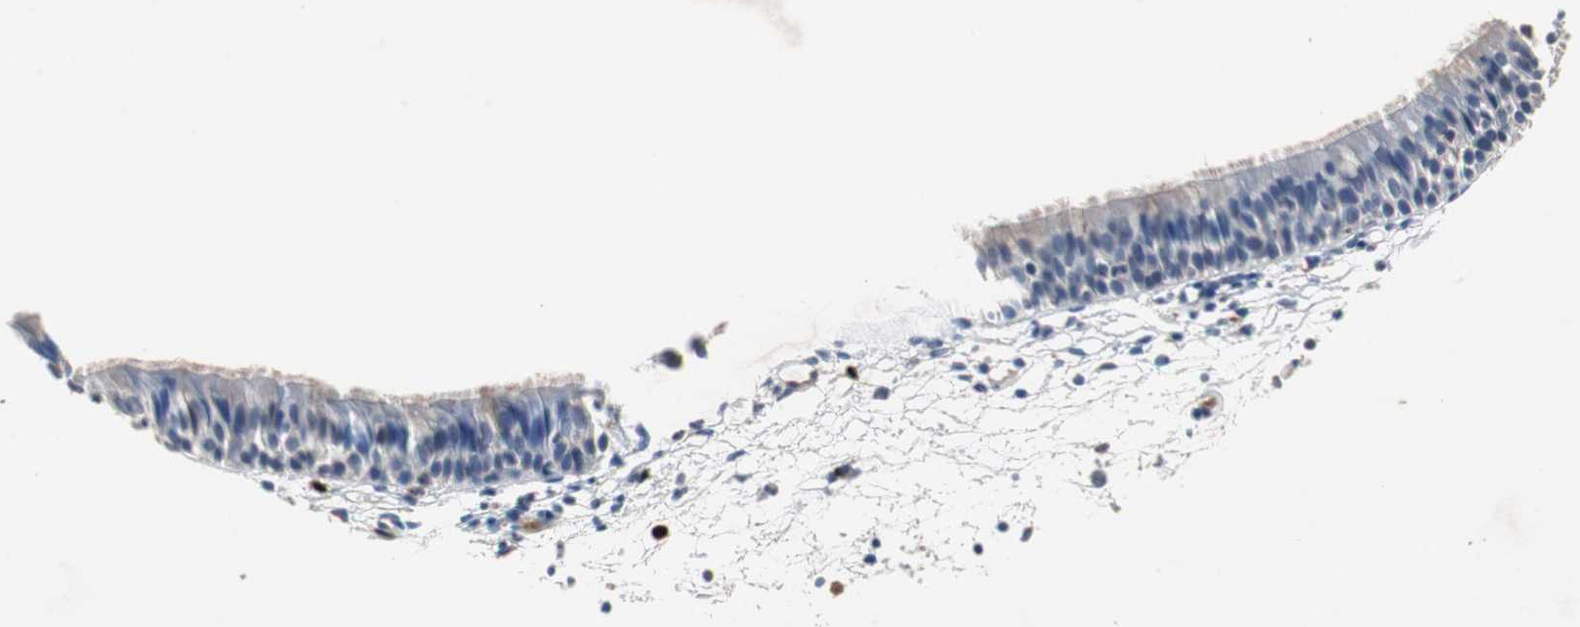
{"staining": {"intensity": "negative", "quantity": "none", "location": "none"}, "tissue": "nasopharynx", "cell_type": "Respiratory epithelial cells", "image_type": "normal", "snomed": [{"axis": "morphology", "description": "Normal tissue, NOS"}, {"axis": "topography", "description": "Nasopharynx"}], "caption": "High magnification brightfield microscopy of unremarkable nasopharynx stained with DAB (brown) and counterstained with hematoxylin (blue): respiratory epithelial cells show no significant staining. The staining is performed using DAB (3,3'-diaminobenzidine) brown chromogen with nuclei counter-stained in using hematoxylin.", "gene": "CALB2", "patient": {"sex": "female", "age": 54}}